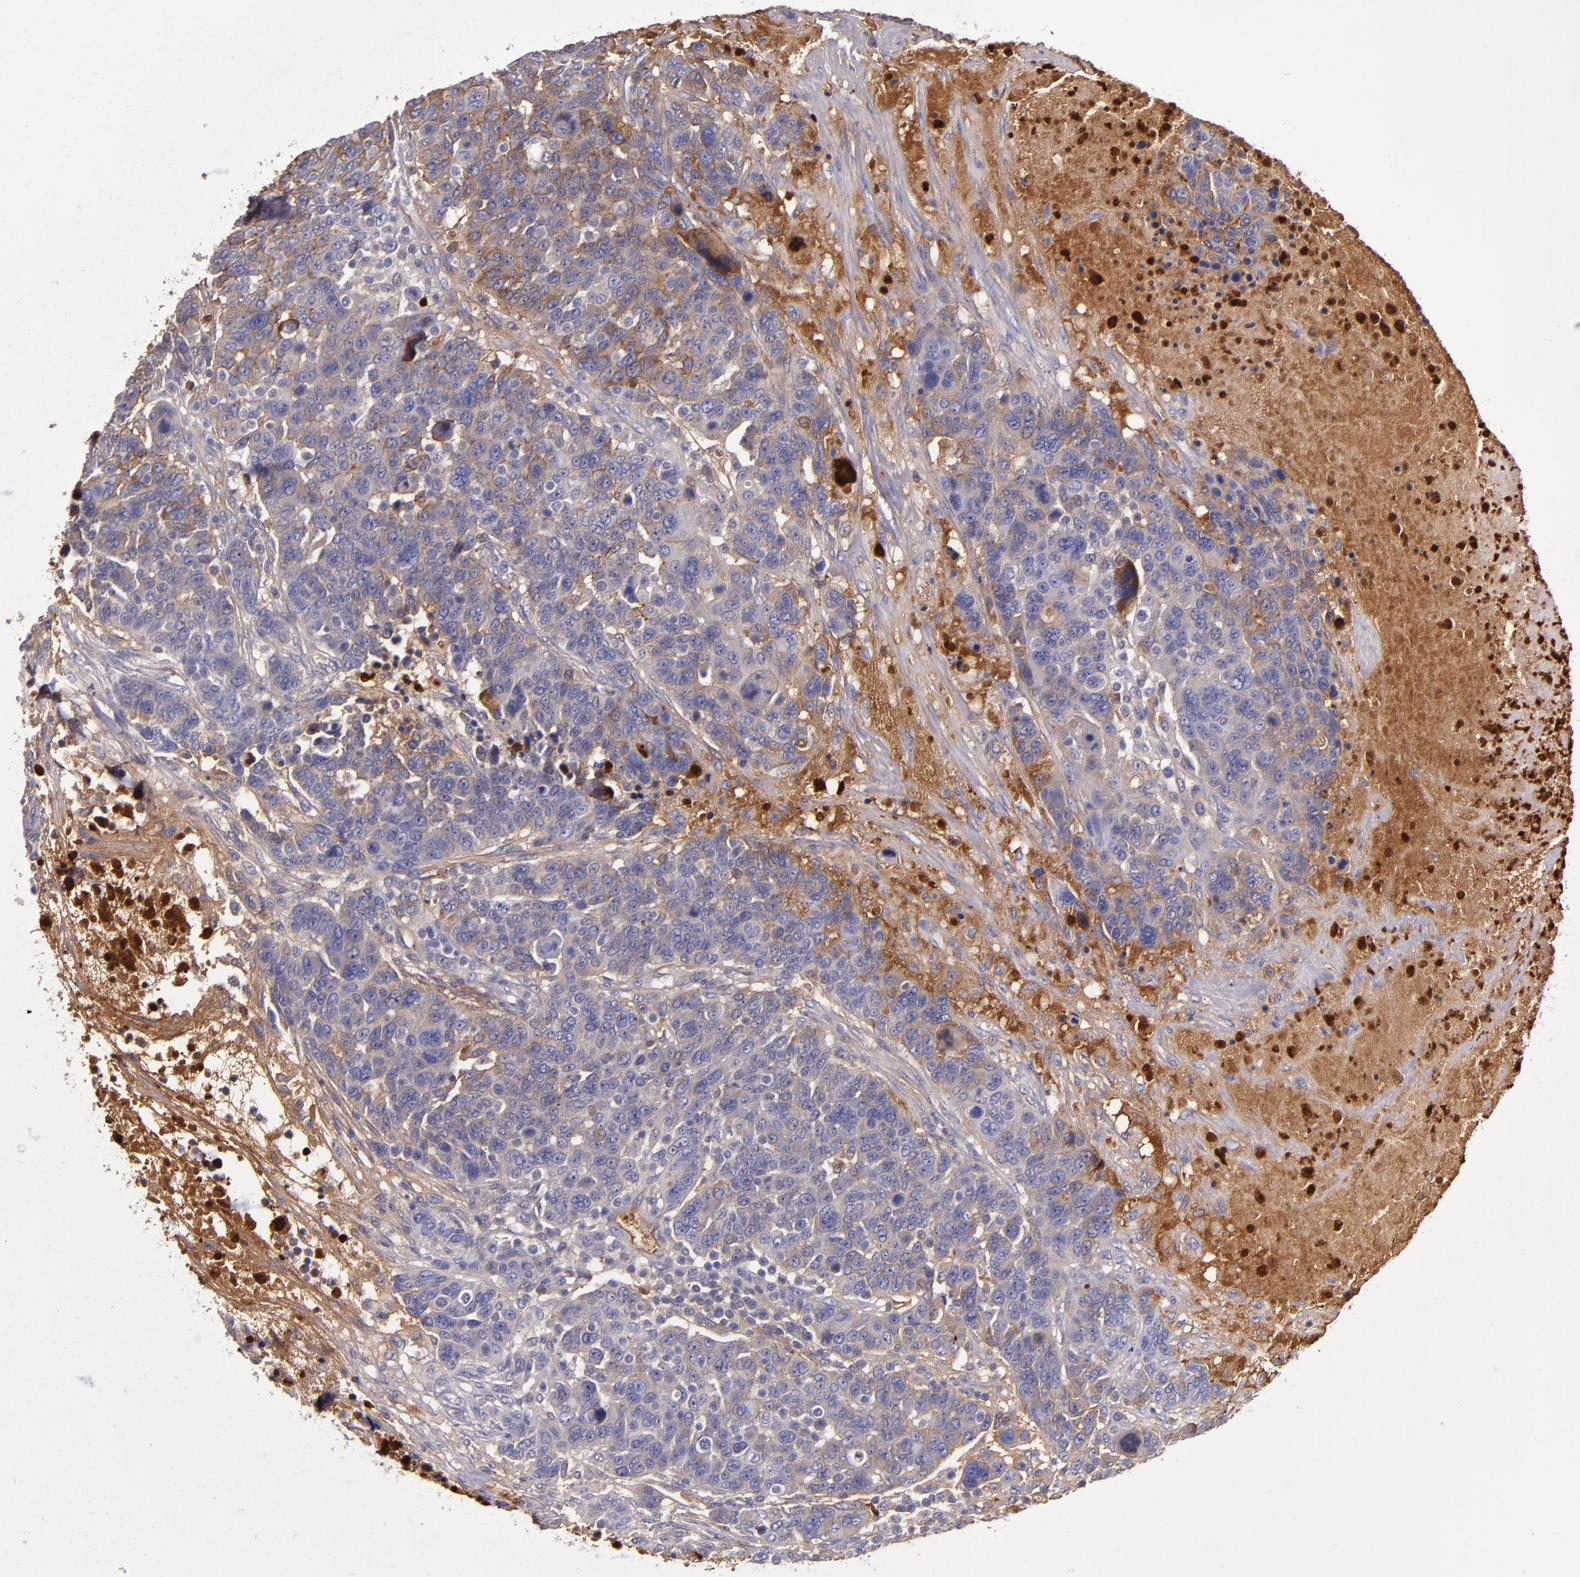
{"staining": {"intensity": "moderate", "quantity": "25%-75%", "location": "cytoplasmic/membranous"}, "tissue": "breast cancer", "cell_type": "Tumor cells", "image_type": "cancer", "snomed": [{"axis": "morphology", "description": "Duct carcinoma"}, {"axis": "topography", "description": "Breast"}], "caption": "Immunohistochemistry of human breast cancer (invasive ductal carcinoma) exhibits medium levels of moderate cytoplasmic/membranous positivity in approximately 25%-75% of tumor cells. (DAB IHC with brightfield microscopy, high magnification).", "gene": "CLEC3B", "patient": {"sex": "female", "age": 37}}